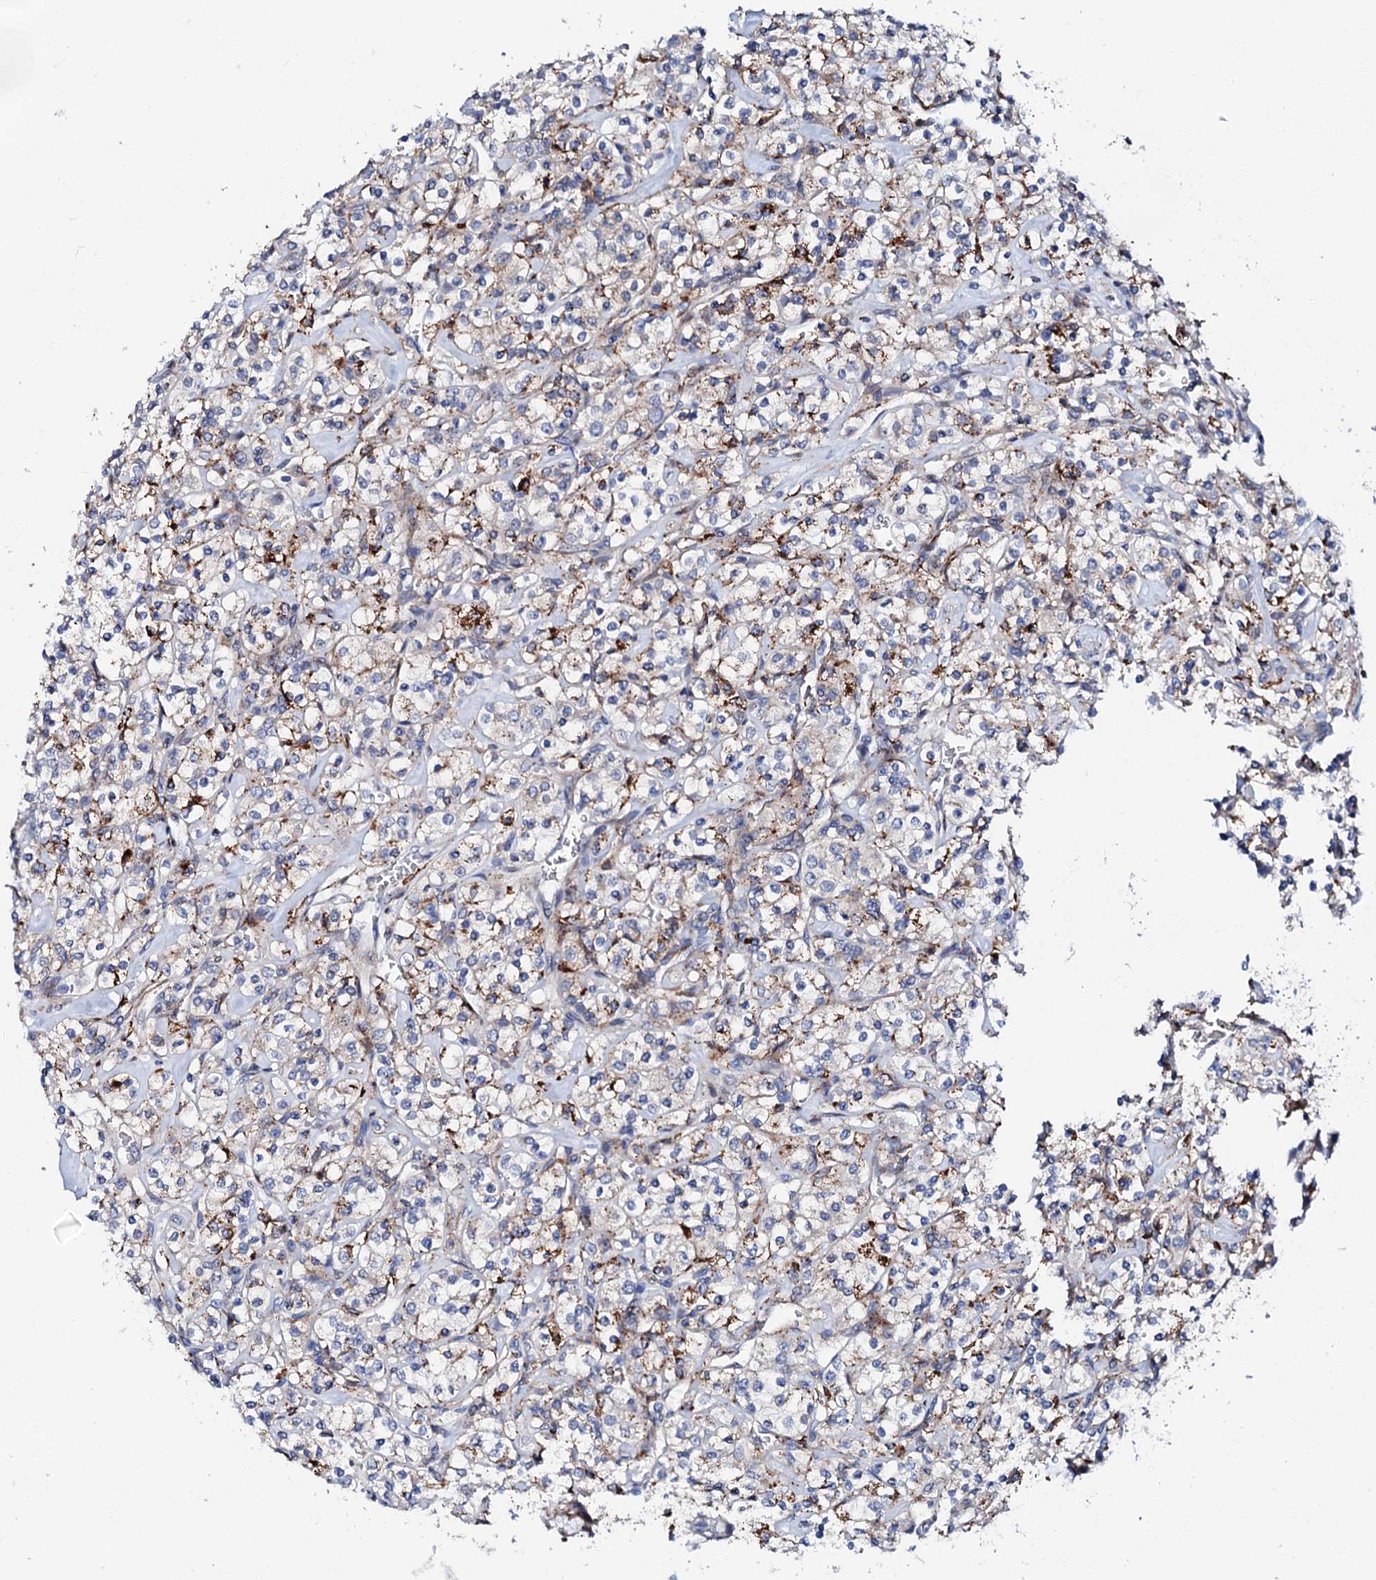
{"staining": {"intensity": "weak", "quantity": "25%-75%", "location": "cytoplasmic/membranous"}, "tissue": "renal cancer", "cell_type": "Tumor cells", "image_type": "cancer", "snomed": [{"axis": "morphology", "description": "Adenocarcinoma, NOS"}, {"axis": "topography", "description": "Kidney"}], "caption": "Immunohistochemistry of human renal cancer (adenocarcinoma) reveals low levels of weak cytoplasmic/membranous staining in approximately 25%-75% of tumor cells.", "gene": "MED13L", "patient": {"sex": "male", "age": 77}}